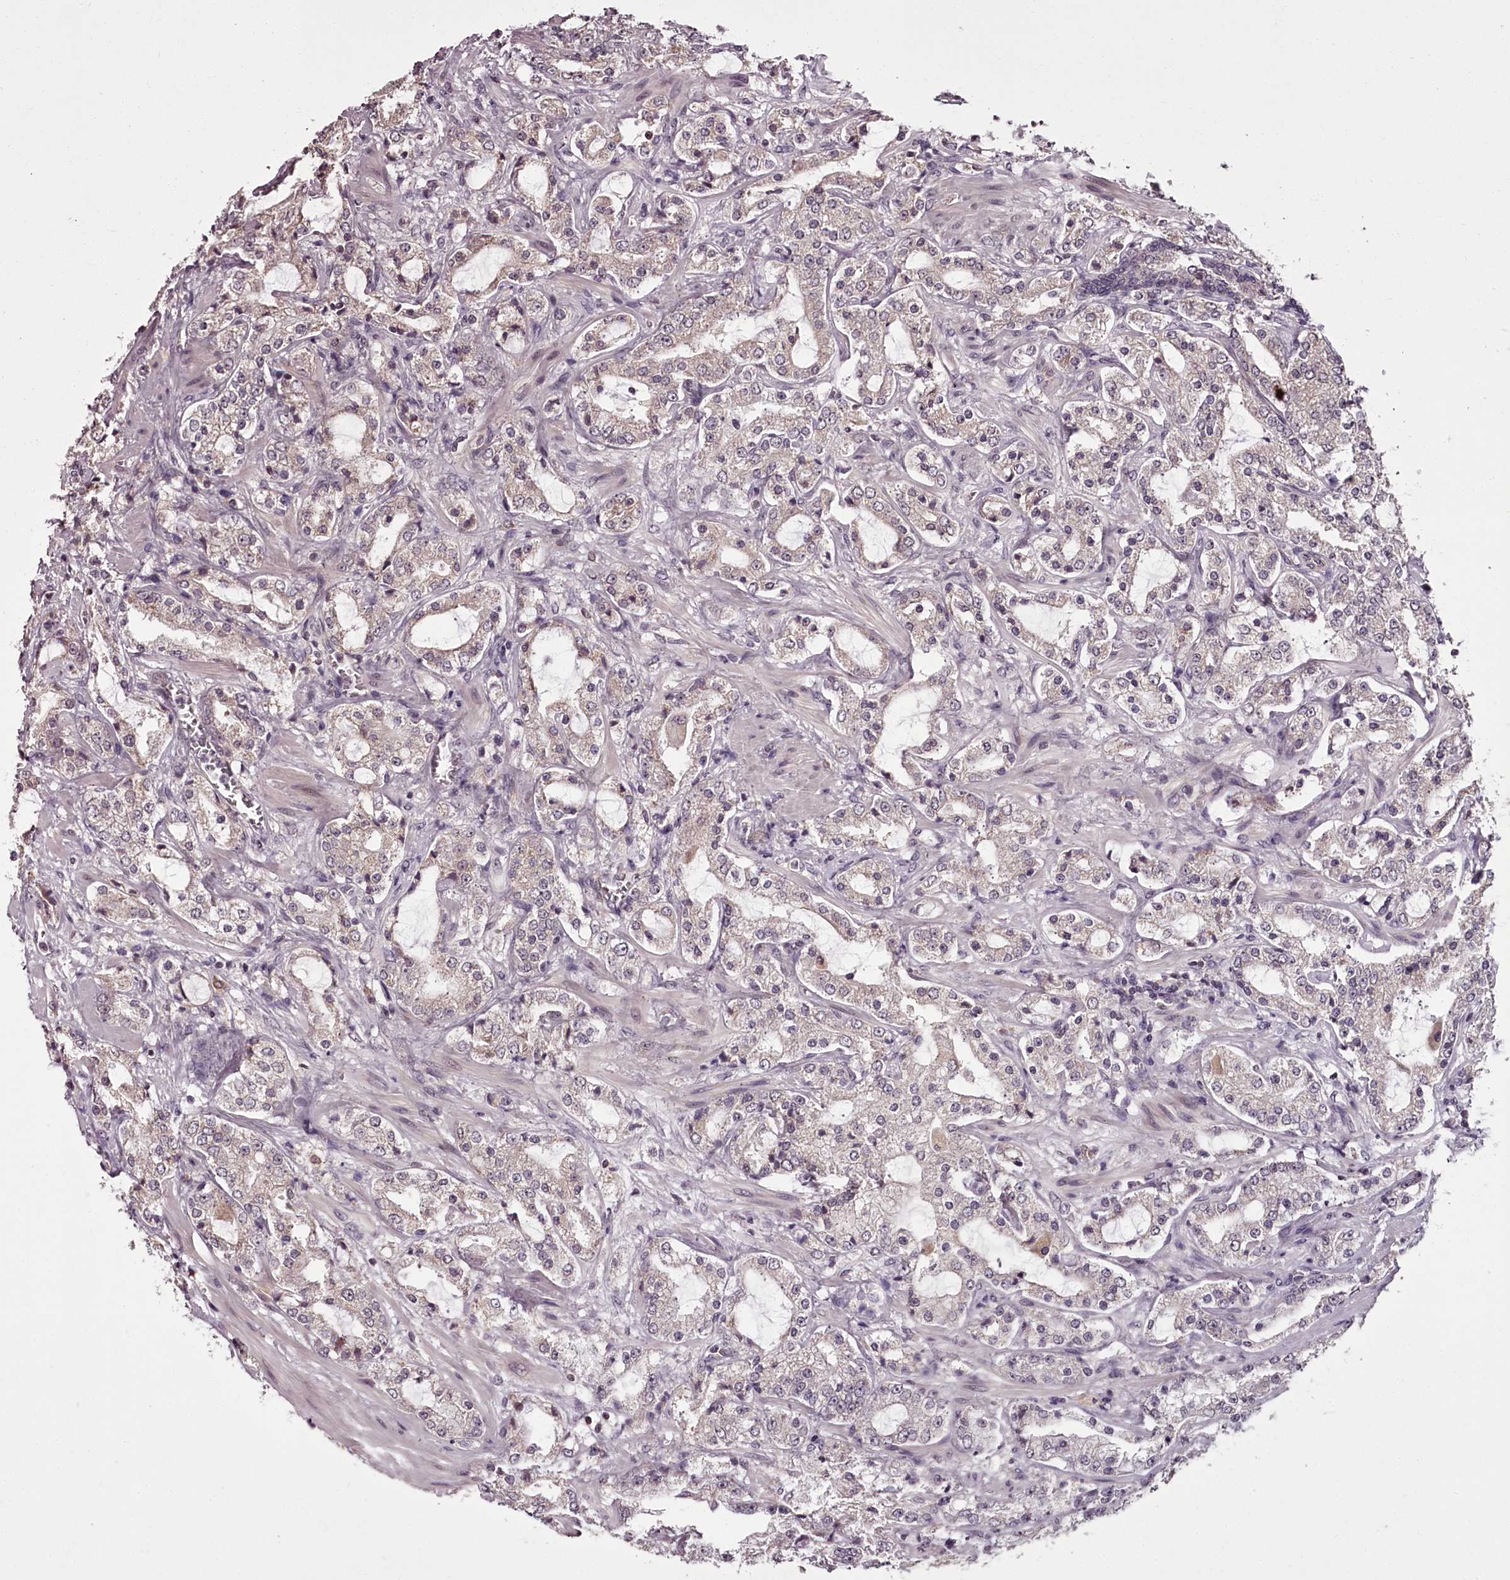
{"staining": {"intensity": "negative", "quantity": "none", "location": "none"}, "tissue": "prostate cancer", "cell_type": "Tumor cells", "image_type": "cancer", "snomed": [{"axis": "morphology", "description": "Adenocarcinoma, High grade"}, {"axis": "topography", "description": "Prostate"}], "caption": "An immunohistochemistry image of prostate cancer (adenocarcinoma (high-grade)) is shown. There is no staining in tumor cells of prostate cancer (adenocarcinoma (high-grade)).", "gene": "CCDC92", "patient": {"sex": "male", "age": 64}}